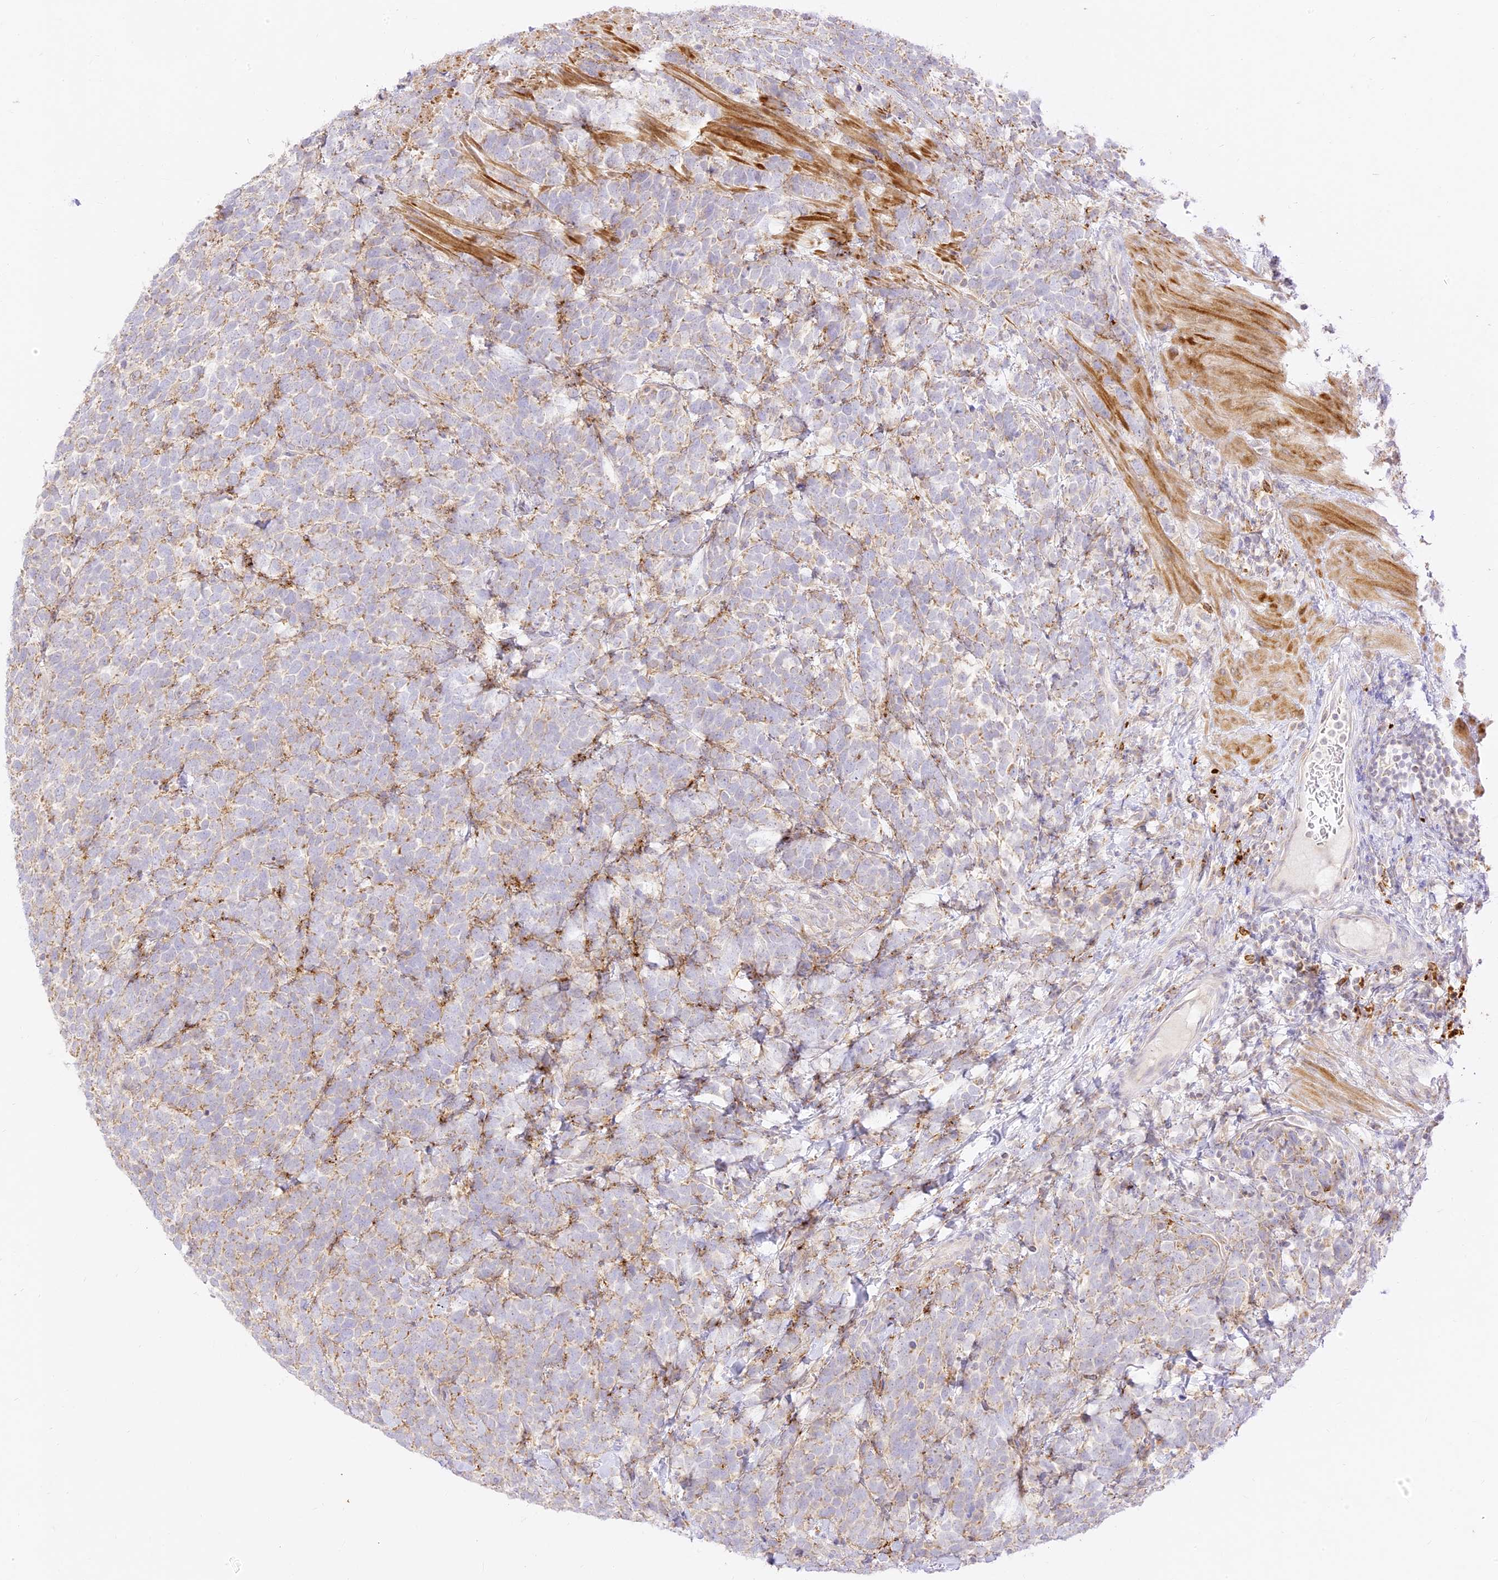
{"staining": {"intensity": "negative", "quantity": "none", "location": "none"}, "tissue": "urothelial cancer", "cell_type": "Tumor cells", "image_type": "cancer", "snomed": [{"axis": "morphology", "description": "Urothelial carcinoma, High grade"}, {"axis": "topography", "description": "Urinary bladder"}], "caption": "A high-resolution image shows IHC staining of urothelial cancer, which shows no significant staining in tumor cells.", "gene": "LRRC15", "patient": {"sex": "female", "age": 82}}